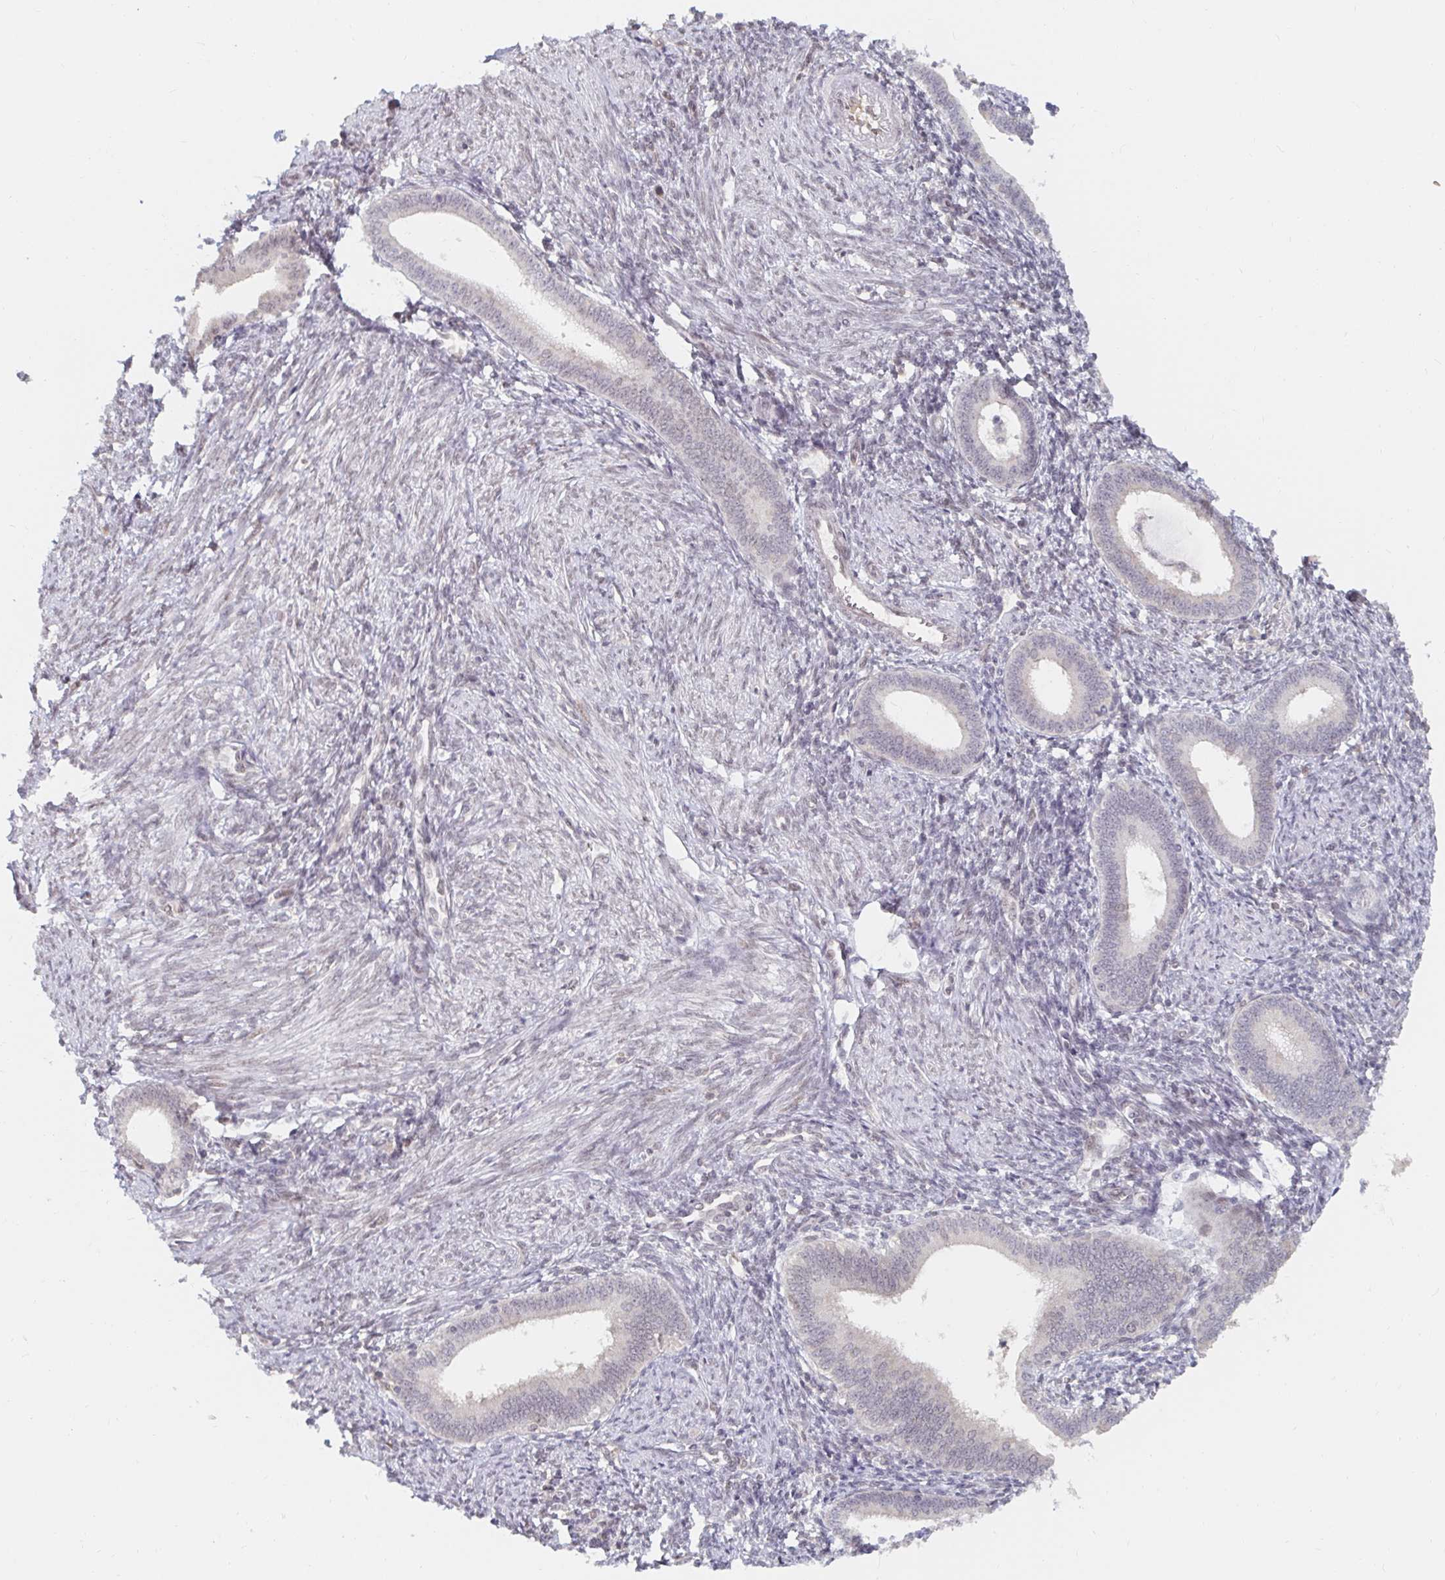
{"staining": {"intensity": "weak", "quantity": "<25%", "location": "nuclear"}, "tissue": "endometrium", "cell_type": "Cells in endometrial stroma", "image_type": "normal", "snomed": [{"axis": "morphology", "description": "Normal tissue, NOS"}, {"axis": "topography", "description": "Endometrium"}], "caption": "Protein analysis of benign endometrium reveals no significant expression in cells in endometrial stroma. (DAB (3,3'-diaminobenzidine) immunohistochemistry, high magnification).", "gene": "CHD2", "patient": {"sex": "female", "age": 41}}